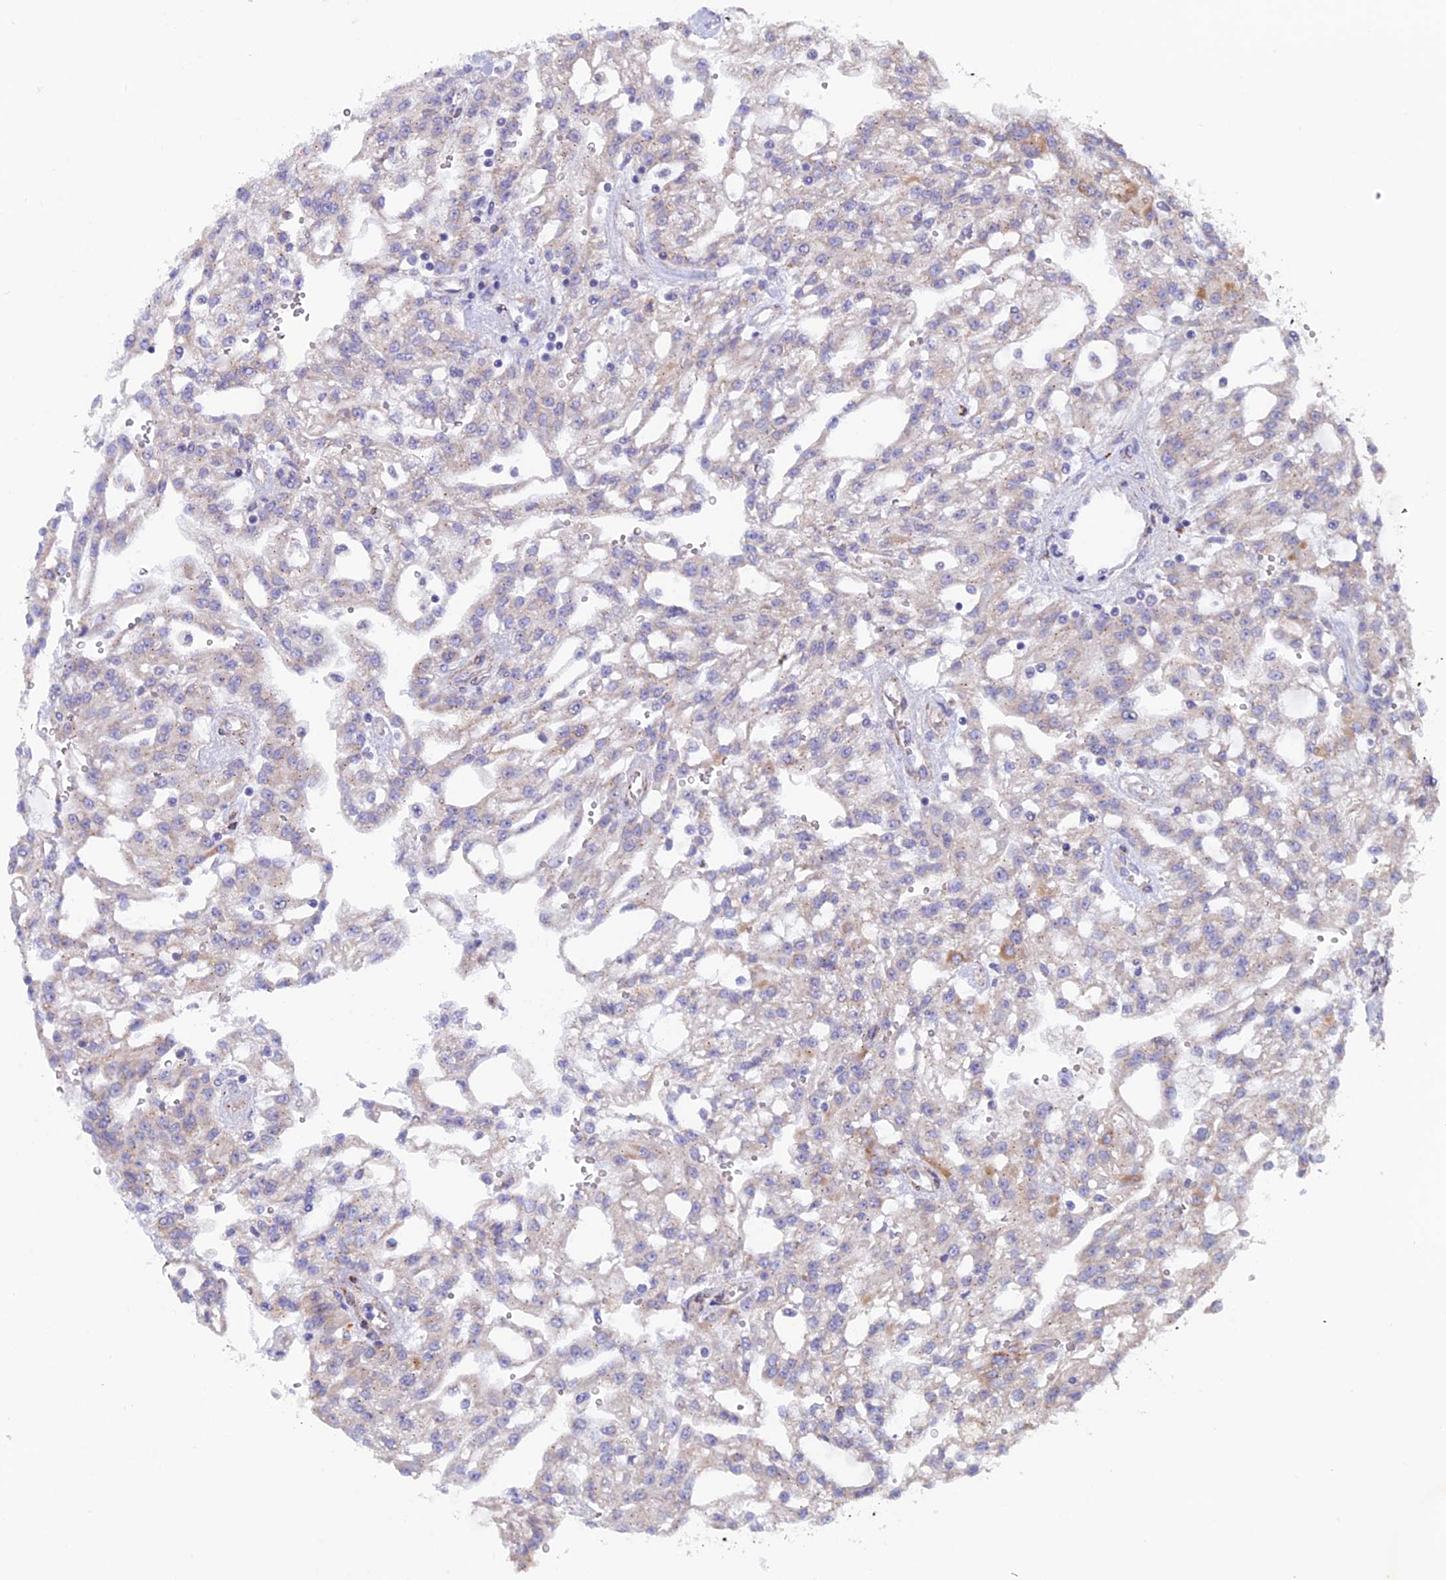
{"staining": {"intensity": "negative", "quantity": "none", "location": "none"}, "tissue": "renal cancer", "cell_type": "Tumor cells", "image_type": "cancer", "snomed": [{"axis": "morphology", "description": "Adenocarcinoma, NOS"}, {"axis": "topography", "description": "Kidney"}], "caption": "This is a micrograph of immunohistochemistry staining of adenocarcinoma (renal), which shows no positivity in tumor cells.", "gene": "ETFDH", "patient": {"sex": "male", "age": 63}}